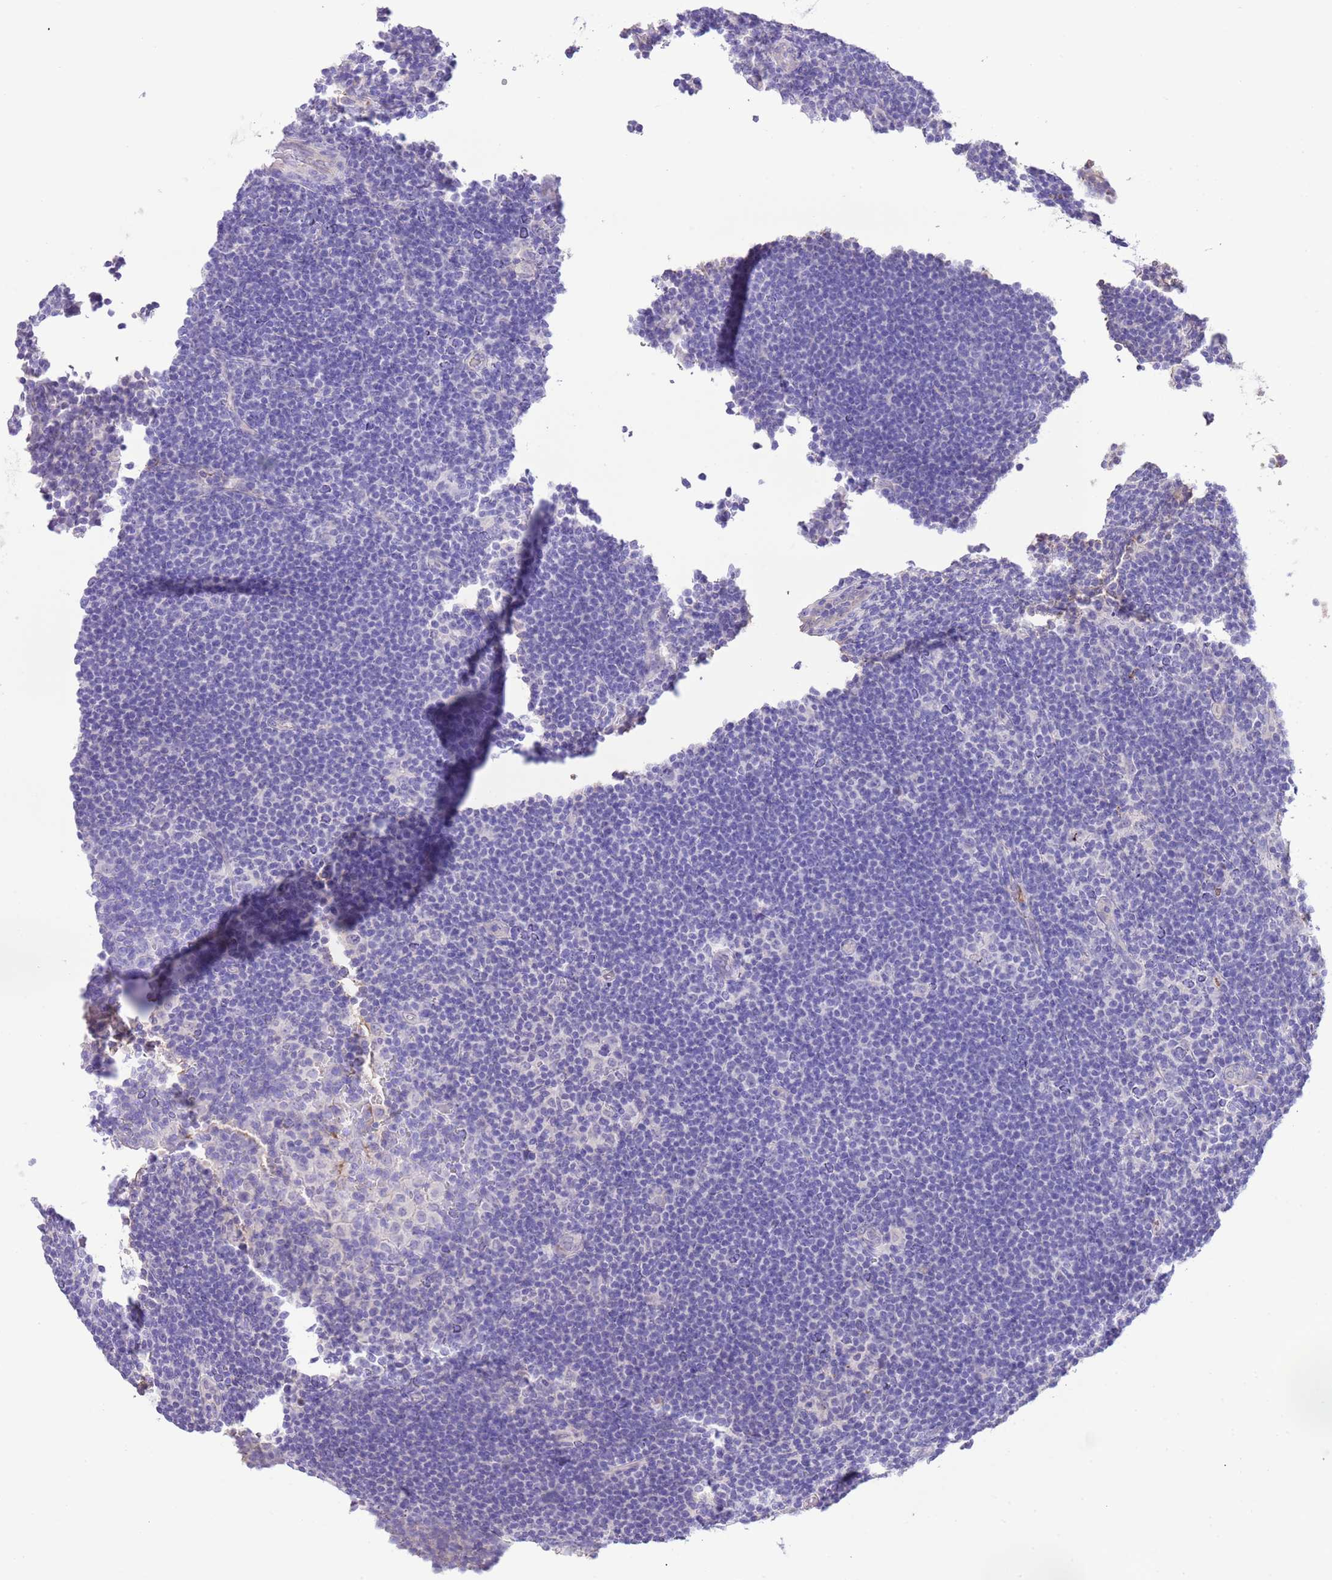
{"staining": {"intensity": "negative", "quantity": "none", "location": "none"}, "tissue": "lymphoma", "cell_type": "Tumor cells", "image_type": "cancer", "snomed": [{"axis": "morphology", "description": "Hodgkin's disease, NOS"}, {"axis": "topography", "description": "Lymph node"}], "caption": "An image of human Hodgkin's disease is negative for staining in tumor cells.", "gene": "IGF1", "patient": {"sex": "female", "age": 57}}